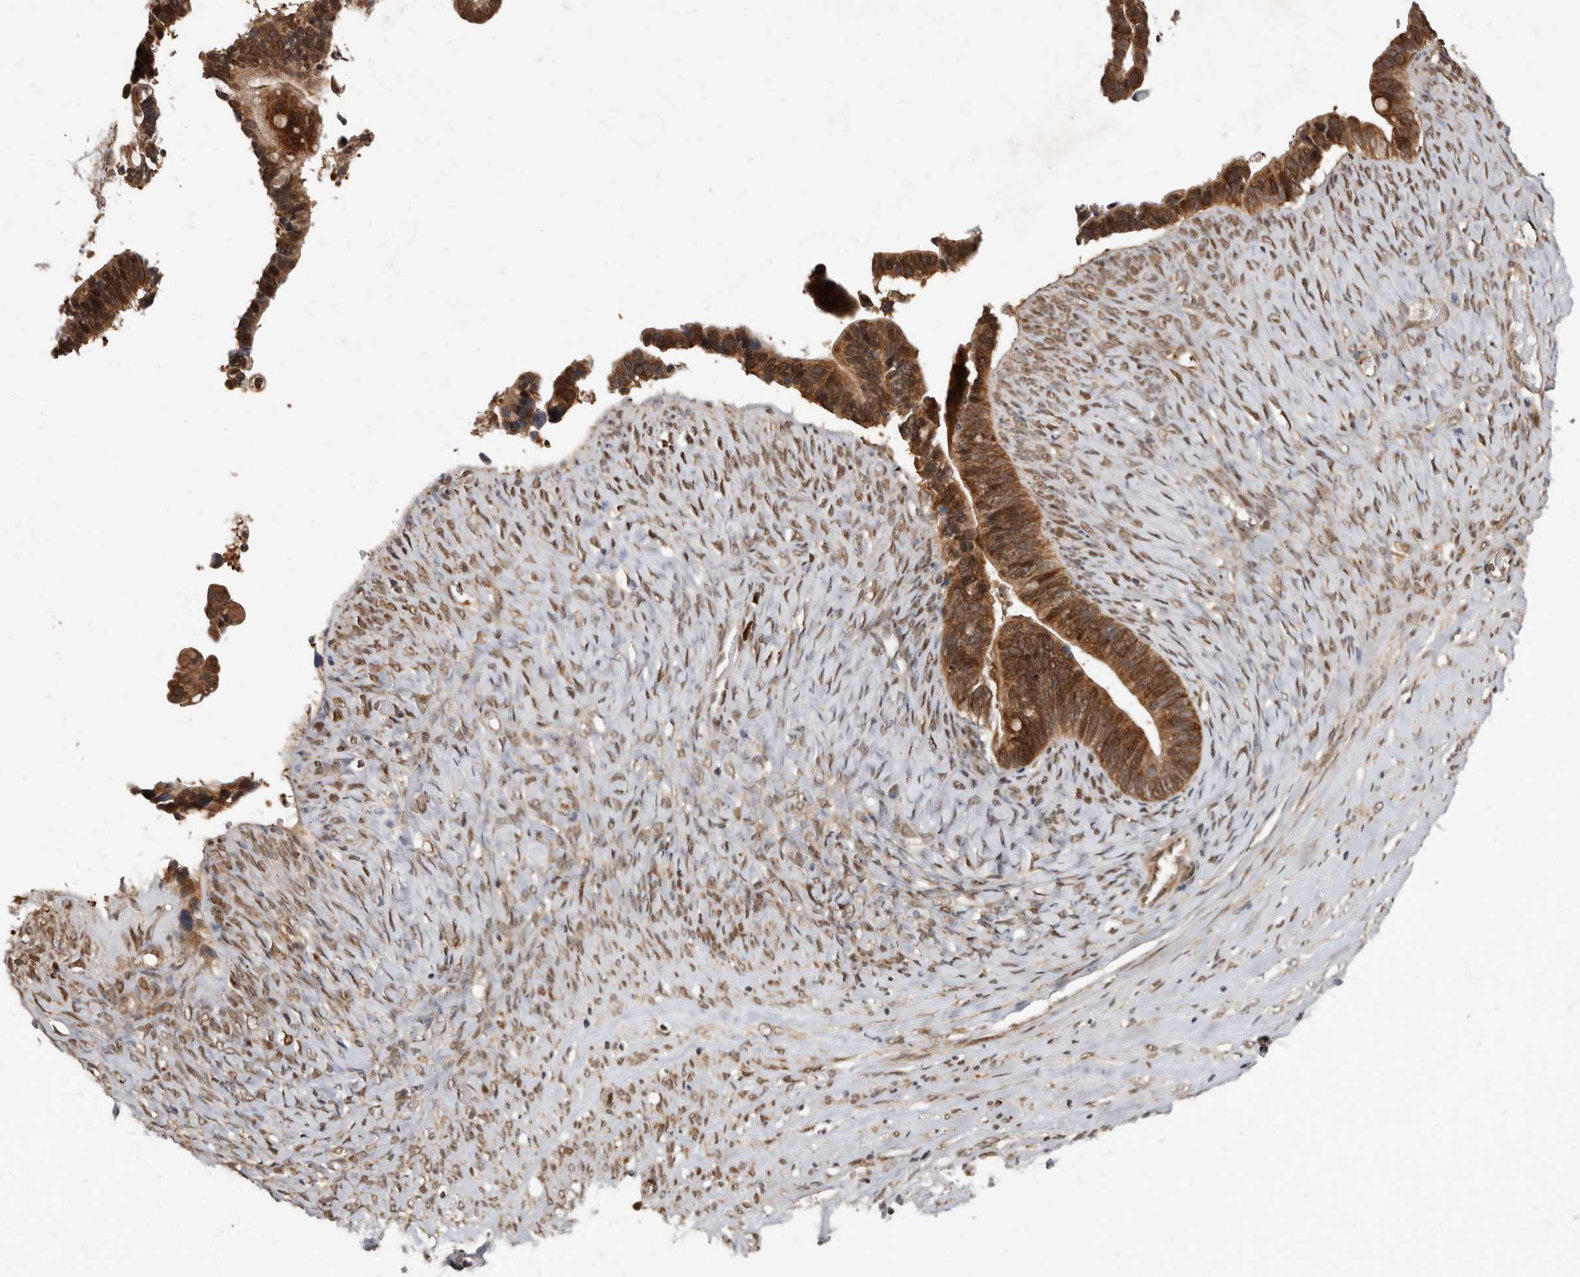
{"staining": {"intensity": "strong", "quantity": ">75%", "location": "cytoplasmic/membranous"}, "tissue": "ovarian cancer", "cell_type": "Tumor cells", "image_type": "cancer", "snomed": [{"axis": "morphology", "description": "Cystadenocarcinoma, serous, NOS"}, {"axis": "topography", "description": "Ovary"}], "caption": "About >75% of tumor cells in human ovarian serous cystadenocarcinoma display strong cytoplasmic/membranous protein positivity as visualized by brown immunohistochemical staining.", "gene": "LRGUK", "patient": {"sex": "female", "age": 56}}